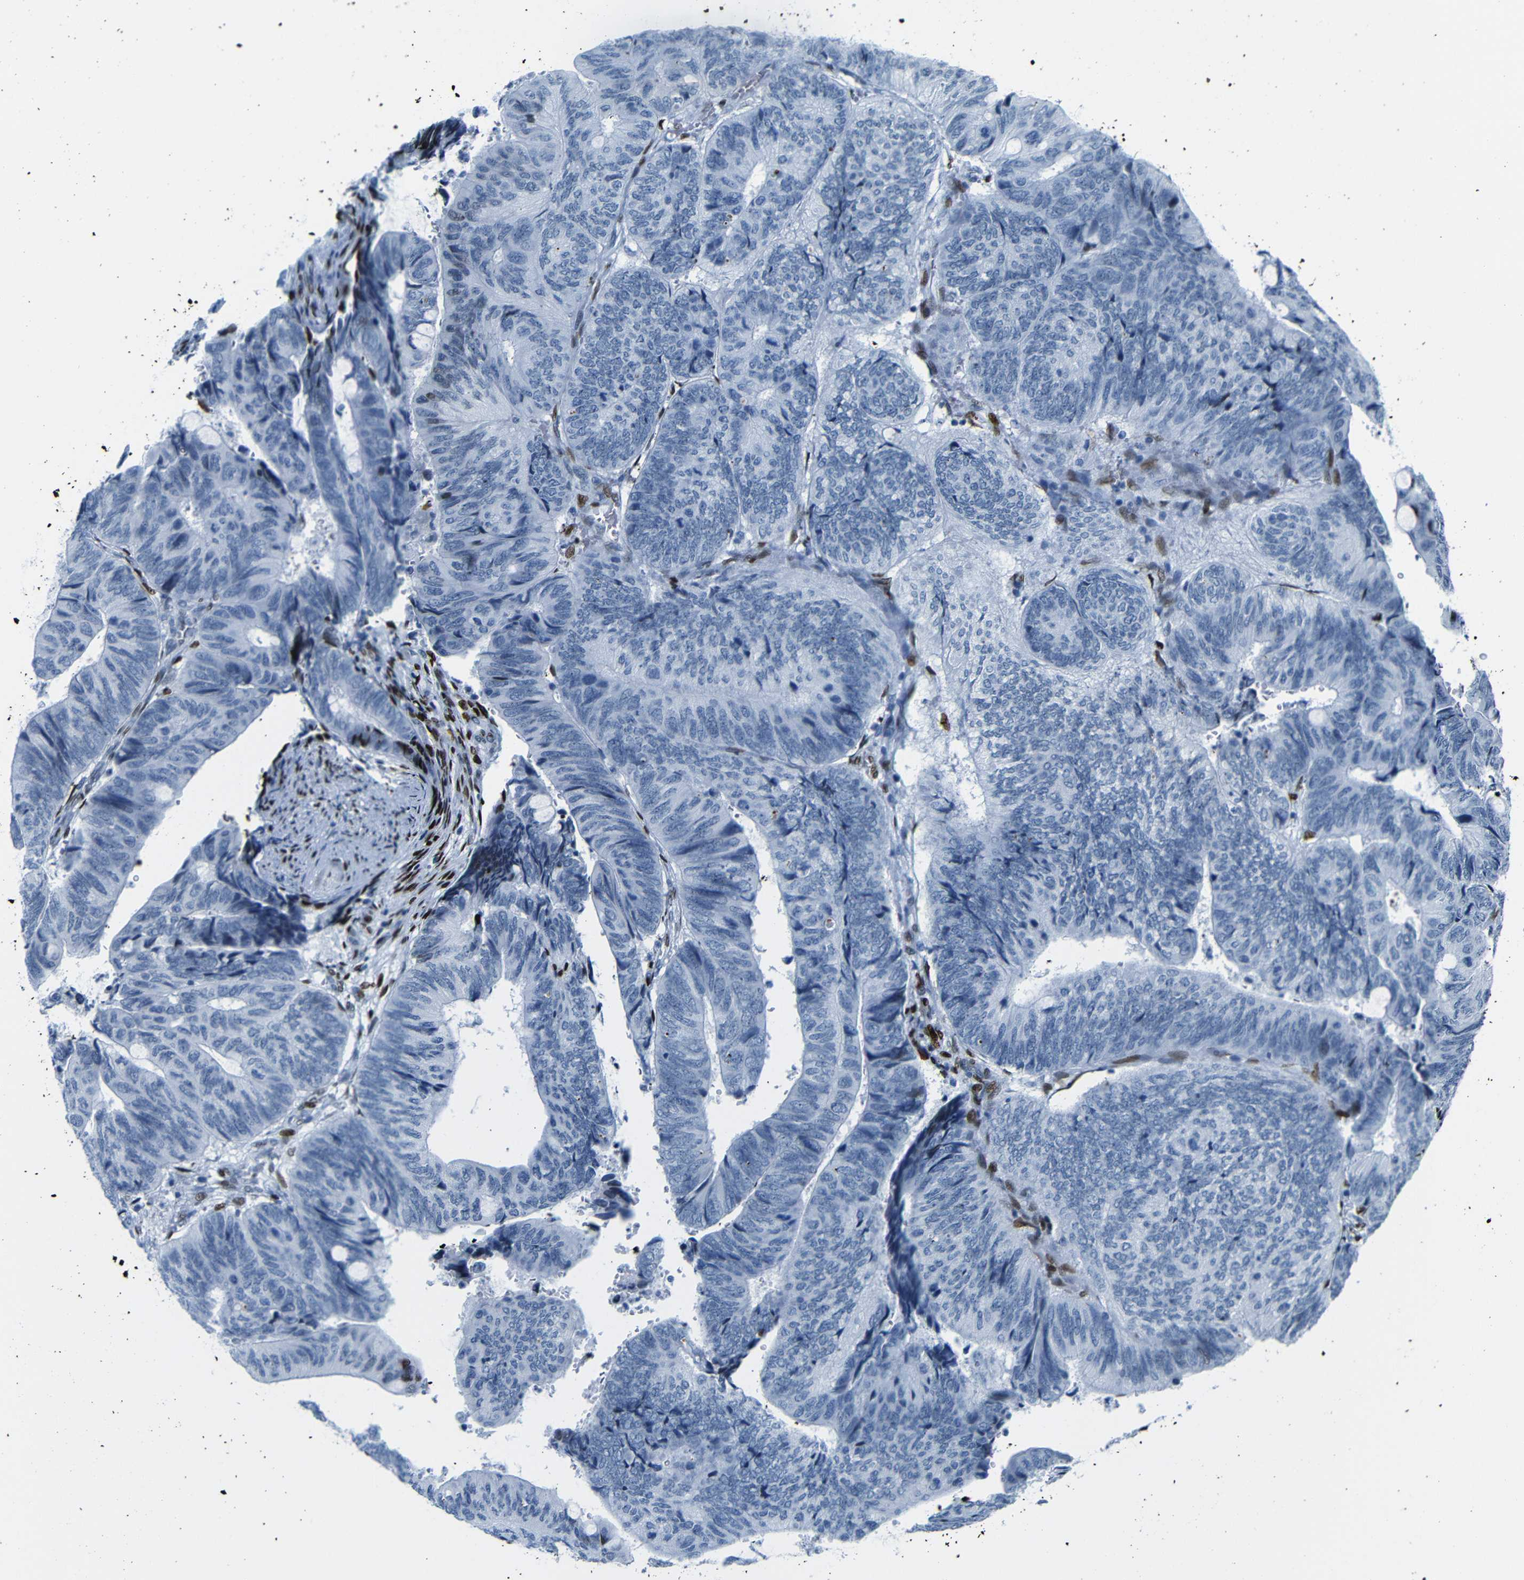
{"staining": {"intensity": "weak", "quantity": "<25%", "location": "nuclear"}, "tissue": "colorectal cancer", "cell_type": "Tumor cells", "image_type": "cancer", "snomed": [{"axis": "morphology", "description": "Normal tissue, NOS"}, {"axis": "morphology", "description": "Adenocarcinoma, NOS"}, {"axis": "topography", "description": "Rectum"}, {"axis": "topography", "description": "Peripheral nerve tissue"}], "caption": "There is no significant positivity in tumor cells of colorectal cancer. Nuclei are stained in blue.", "gene": "NPIPB15", "patient": {"sex": "male", "age": 92}}